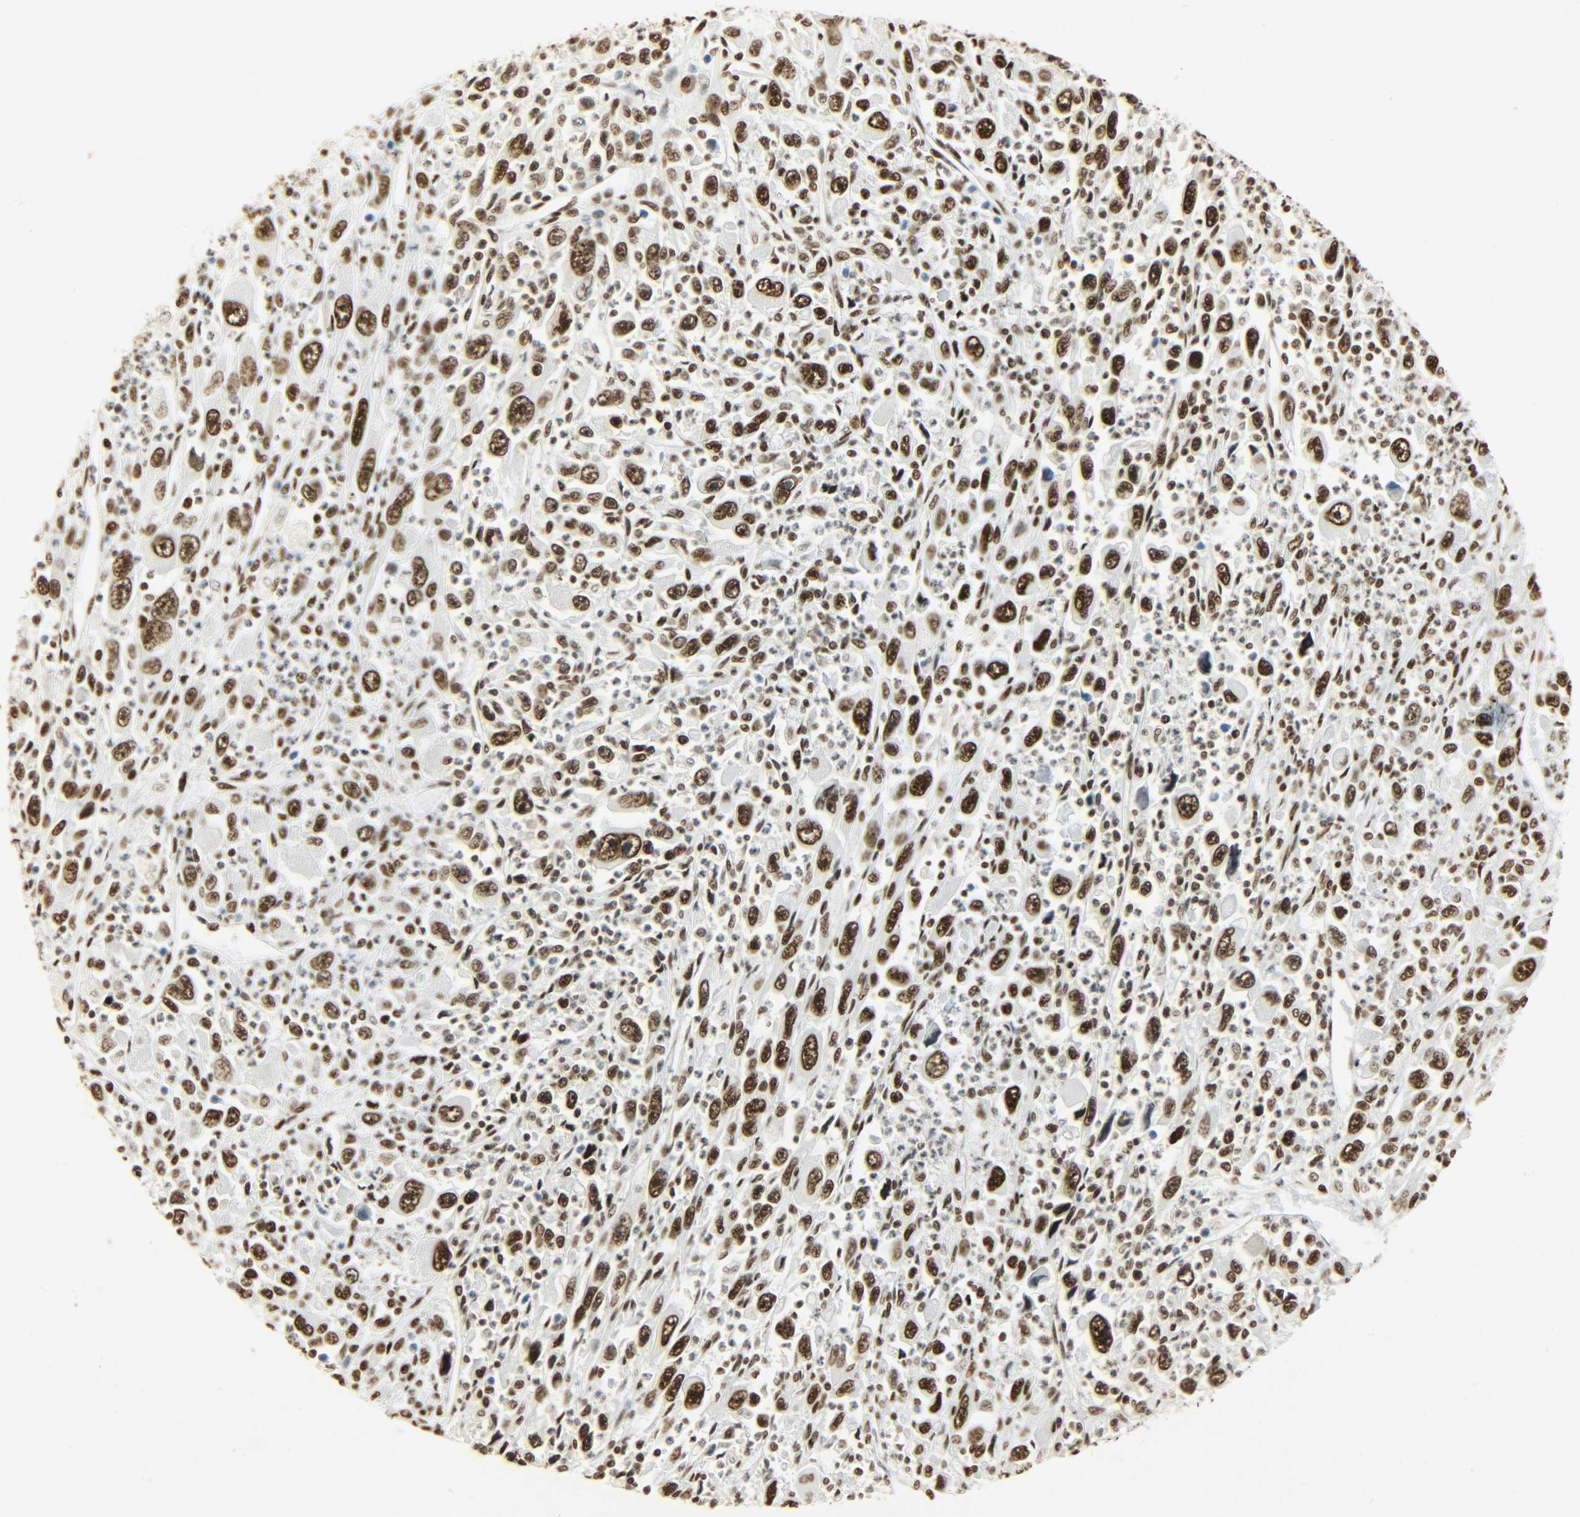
{"staining": {"intensity": "strong", "quantity": ">75%", "location": "nuclear"}, "tissue": "melanoma", "cell_type": "Tumor cells", "image_type": "cancer", "snomed": [{"axis": "morphology", "description": "Malignant melanoma, Metastatic site"}, {"axis": "topography", "description": "Skin"}], "caption": "This is an image of IHC staining of melanoma, which shows strong positivity in the nuclear of tumor cells.", "gene": "KHDRBS1", "patient": {"sex": "female", "age": 56}}